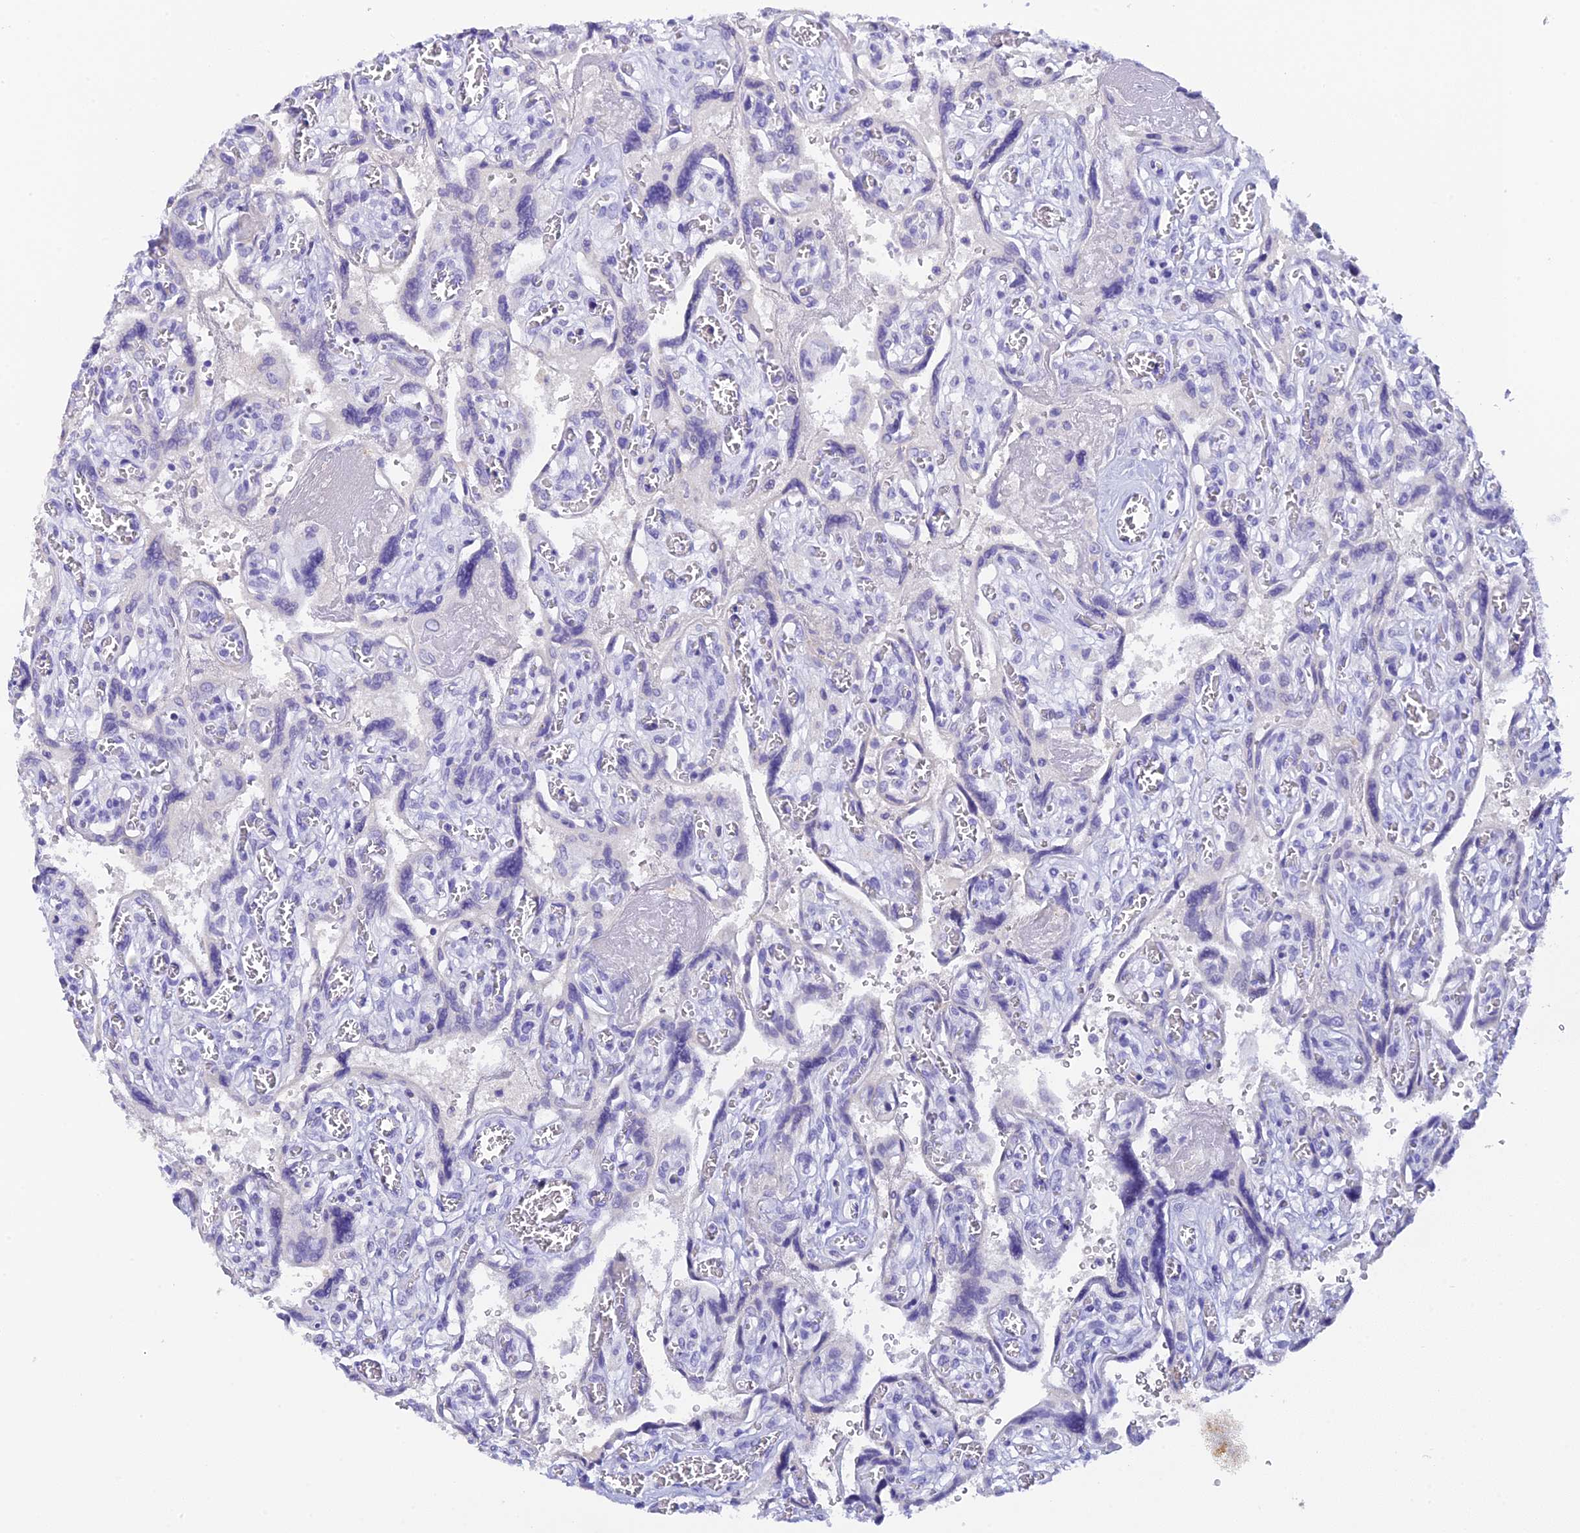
{"staining": {"intensity": "moderate", "quantity": "<25%", "location": "cytoplasmic/membranous"}, "tissue": "placenta", "cell_type": "Trophoblastic cells", "image_type": "normal", "snomed": [{"axis": "morphology", "description": "Normal tissue, NOS"}, {"axis": "topography", "description": "Placenta"}], "caption": "A brown stain shows moderate cytoplasmic/membranous staining of a protein in trophoblastic cells of unremarkable placenta. (IHC, brightfield microscopy, high magnification).", "gene": "C12orf29", "patient": {"sex": "female", "age": 39}}